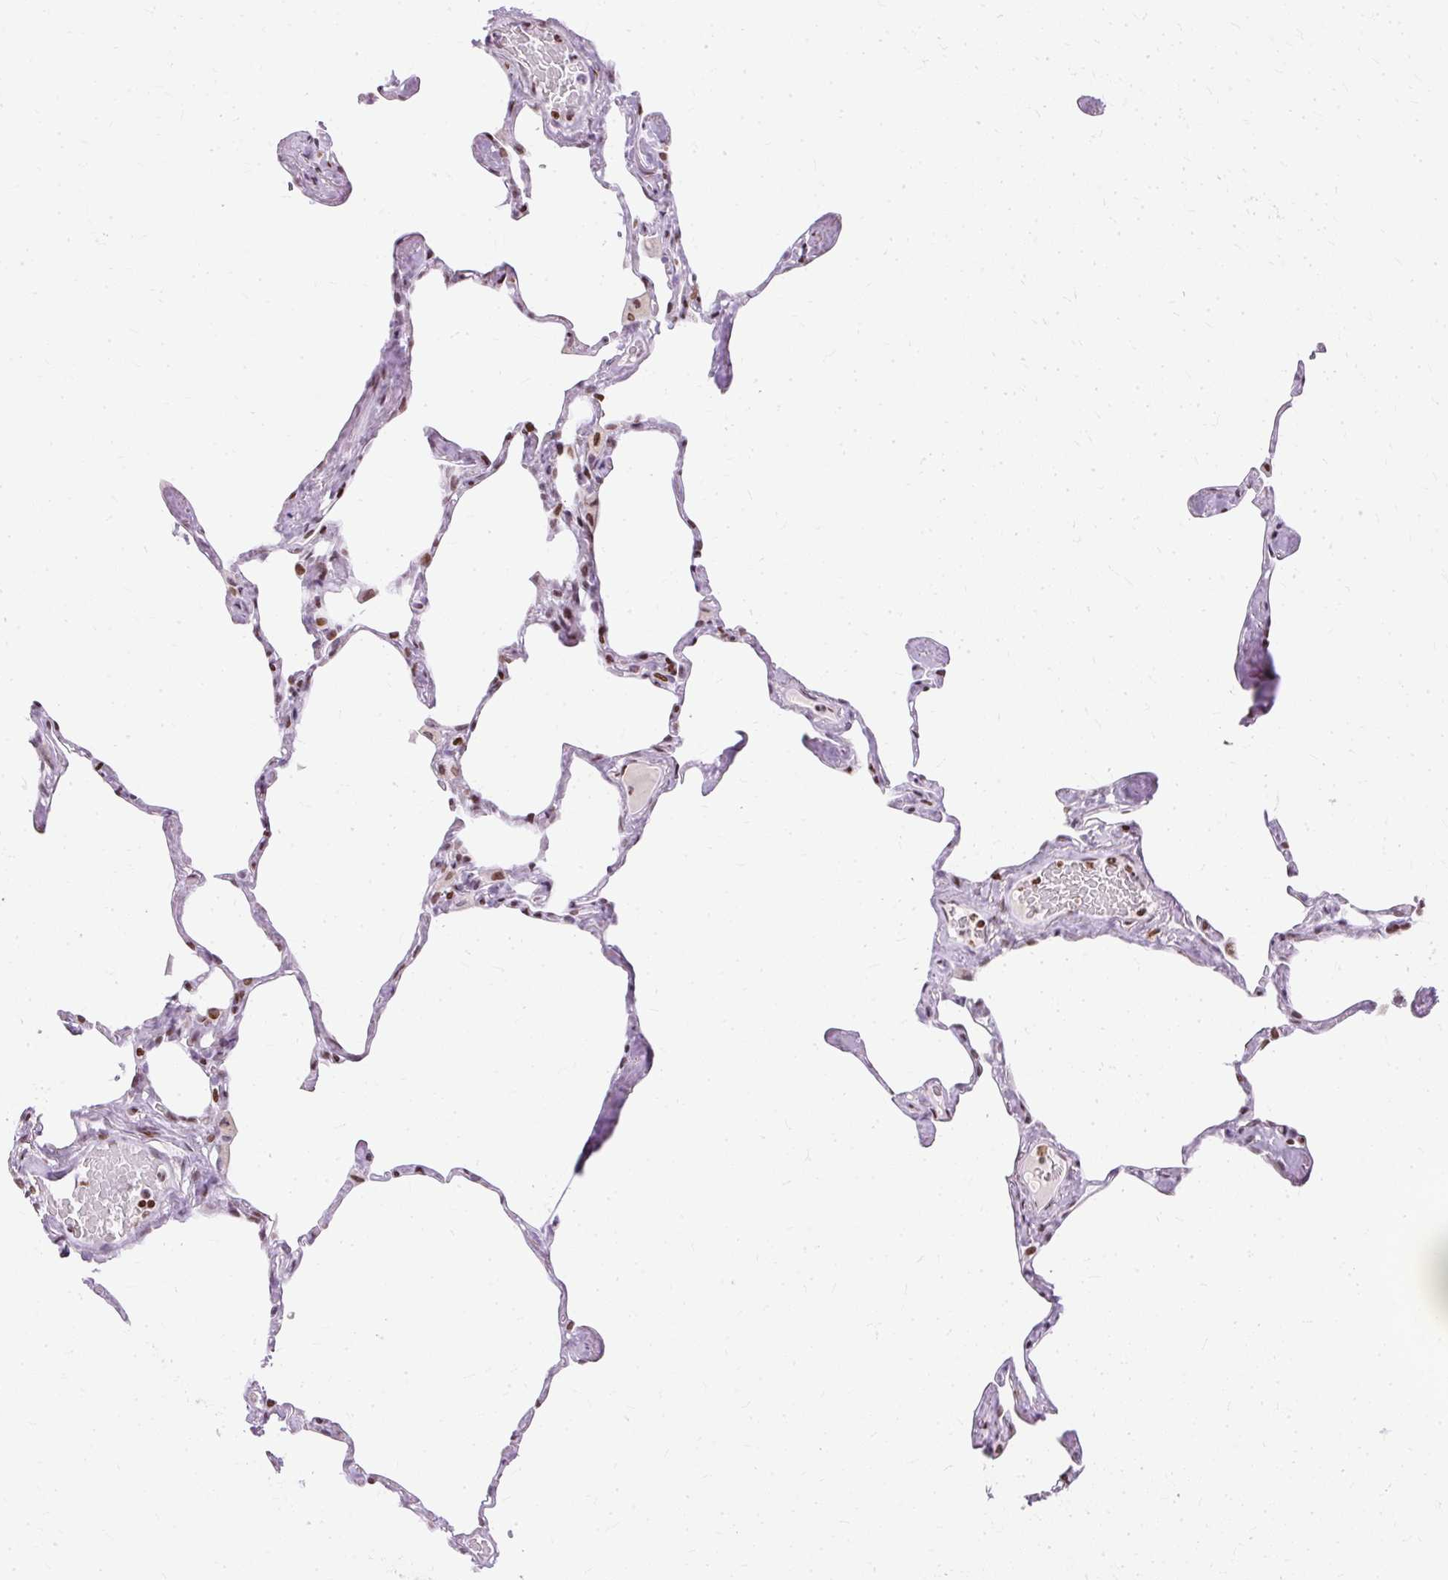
{"staining": {"intensity": "moderate", "quantity": "25%-75%", "location": "nuclear"}, "tissue": "lung", "cell_type": "Alveolar cells", "image_type": "normal", "snomed": [{"axis": "morphology", "description": "Normal tissue, NOS"}, {"axis": "topography", "description": "Lung"}], "caption": "This image shows immunohistochemistry (IHC) staining of benign lung, with medium moderate nuclear positivity in approximately 25%-75% of alveolar cells.", "gene": "TMEM177", "patient": {"sex": "male", "age": 65}}